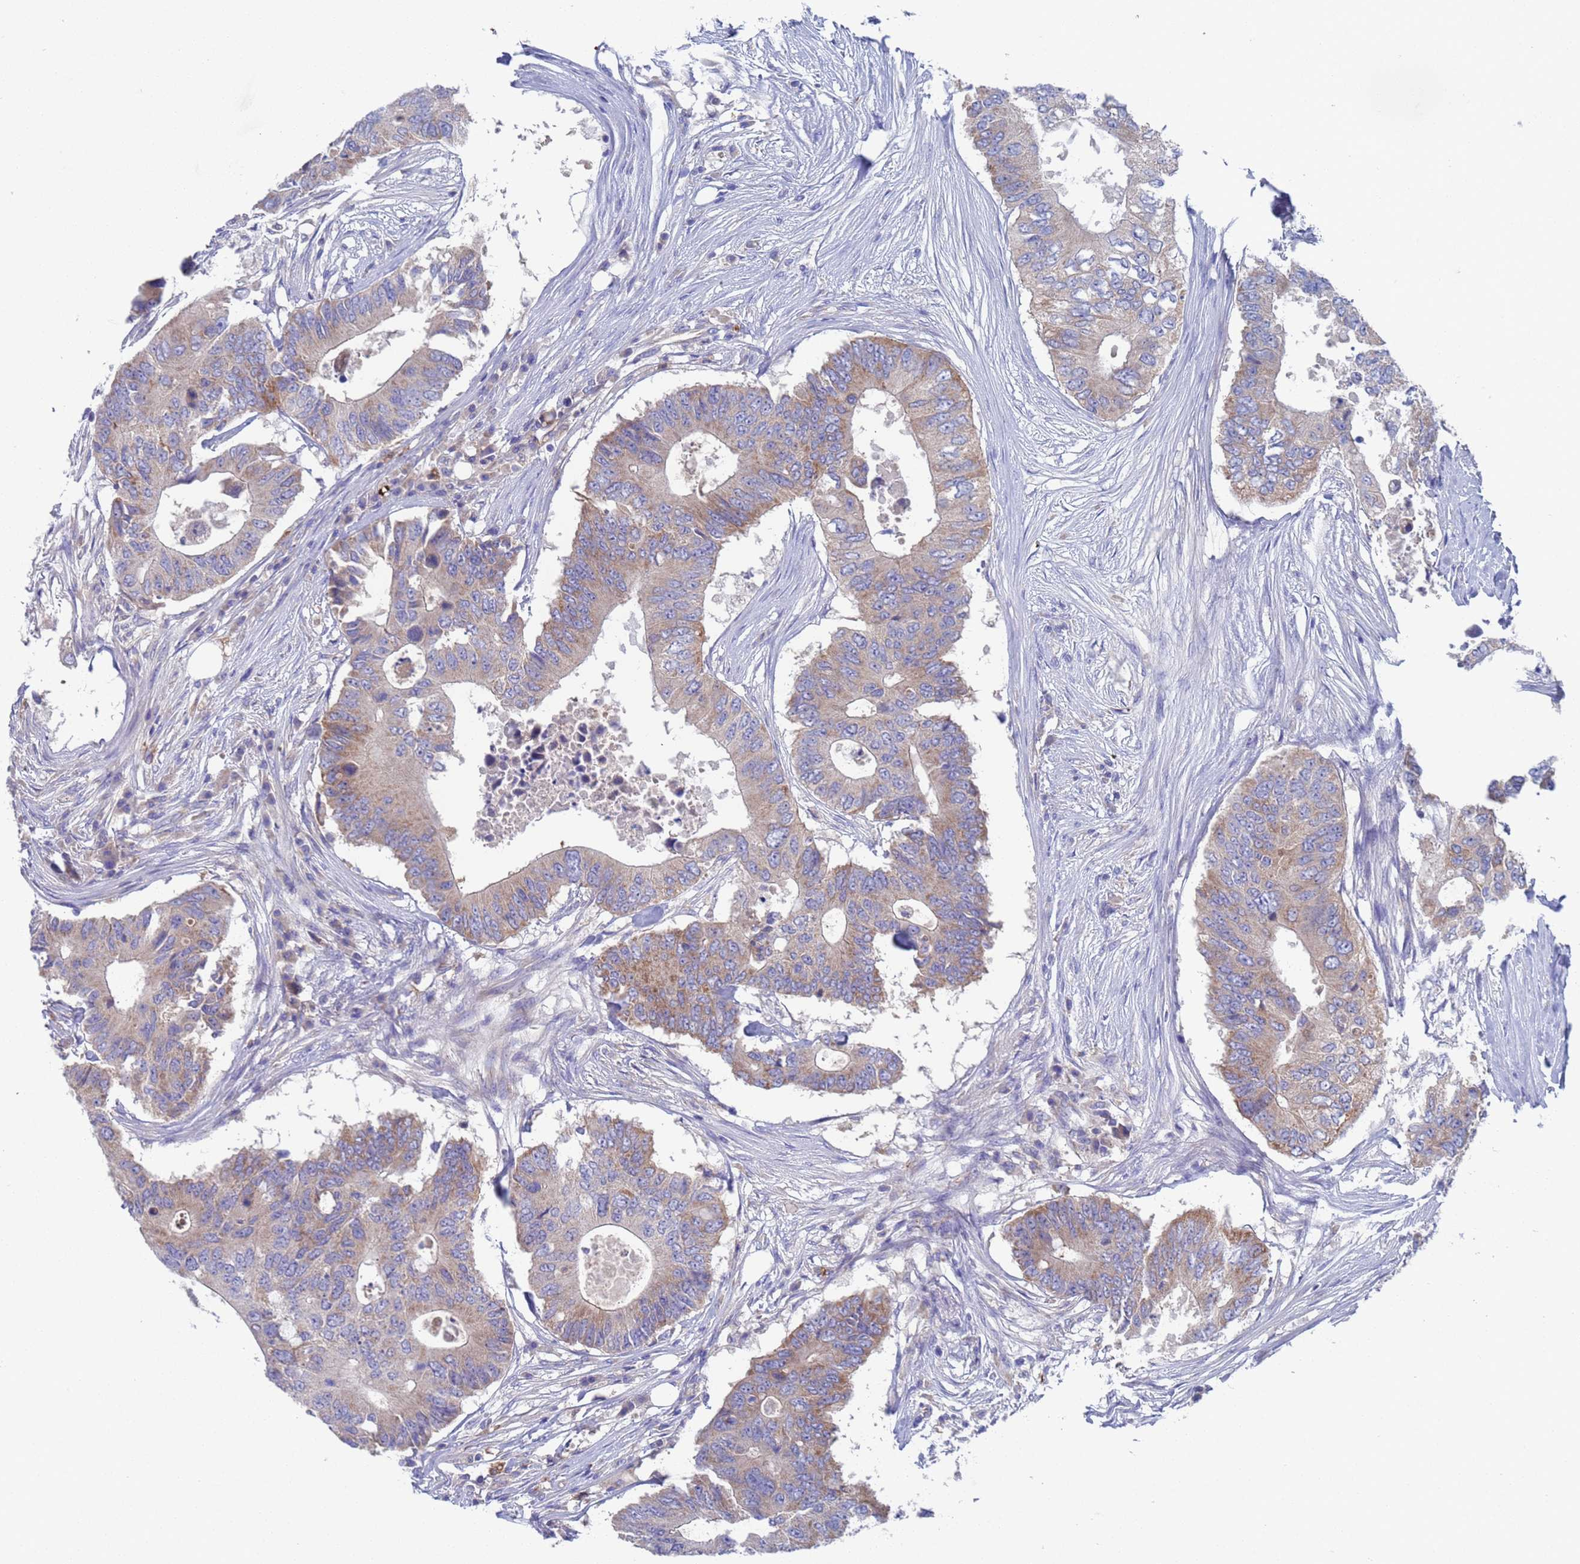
{"staining": {"intensity": "weak", "quantity": "25%-75%", "location": "cytoplasmic/membranous"}, "tissue": "colorectal cancer", "cell_type": "Tumor cells", "image_type": "cancer", "snomed": [{"axis": "morphology", "description": "Adenocarcinoma, NOS"}, {"axis": "topography", "description": "Colon"}], "caption": "A histopathology image of human colorectal cancer (adenocarcinoma) stained for a protein demonstrates weak cytoplasmic/membranous brown staining in tumor cells.", "gene": "PET117", "patient": {"sex": "male", "age": 71}}